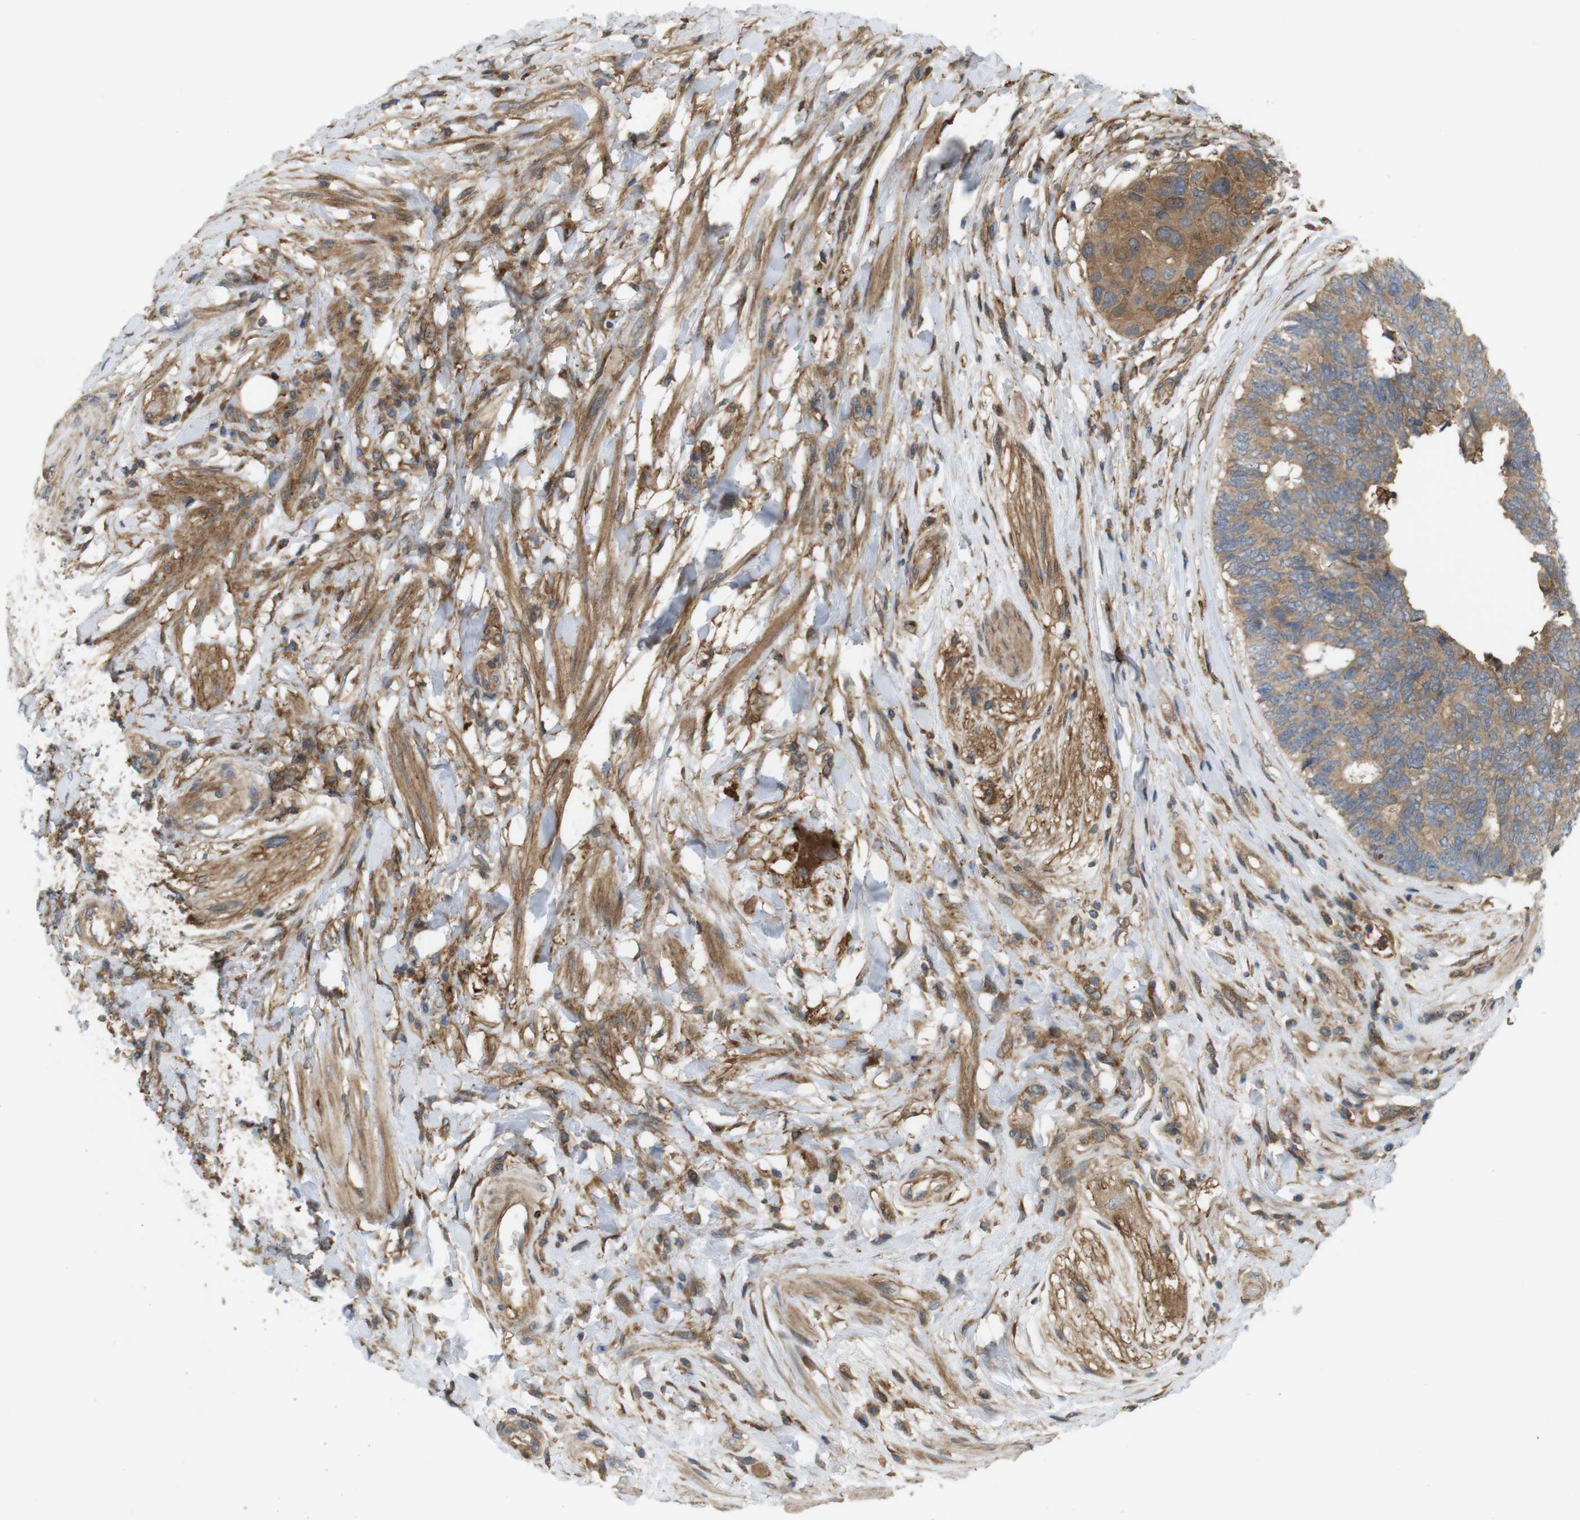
{"staining": {"intensity": "moderate", "quantity": ">75%", "location": "cytoplasmic/membranous"}, "tissue": "colorectal cancer", "cell_type": "Tumor cells", "image_type": "cancer", "snomed": [{"axis": "morphology", "description": "Adenocarcinoma, NOS"}, {"axis": "topography", "description": "Rectum"}], "caption": "A brown stain labels moderate cytoplasmic/membranous expression of a protein in colorectal cancer tumor cells.", "gene": "DDAH2", "patient": {"sex": "male", "age": 51}}